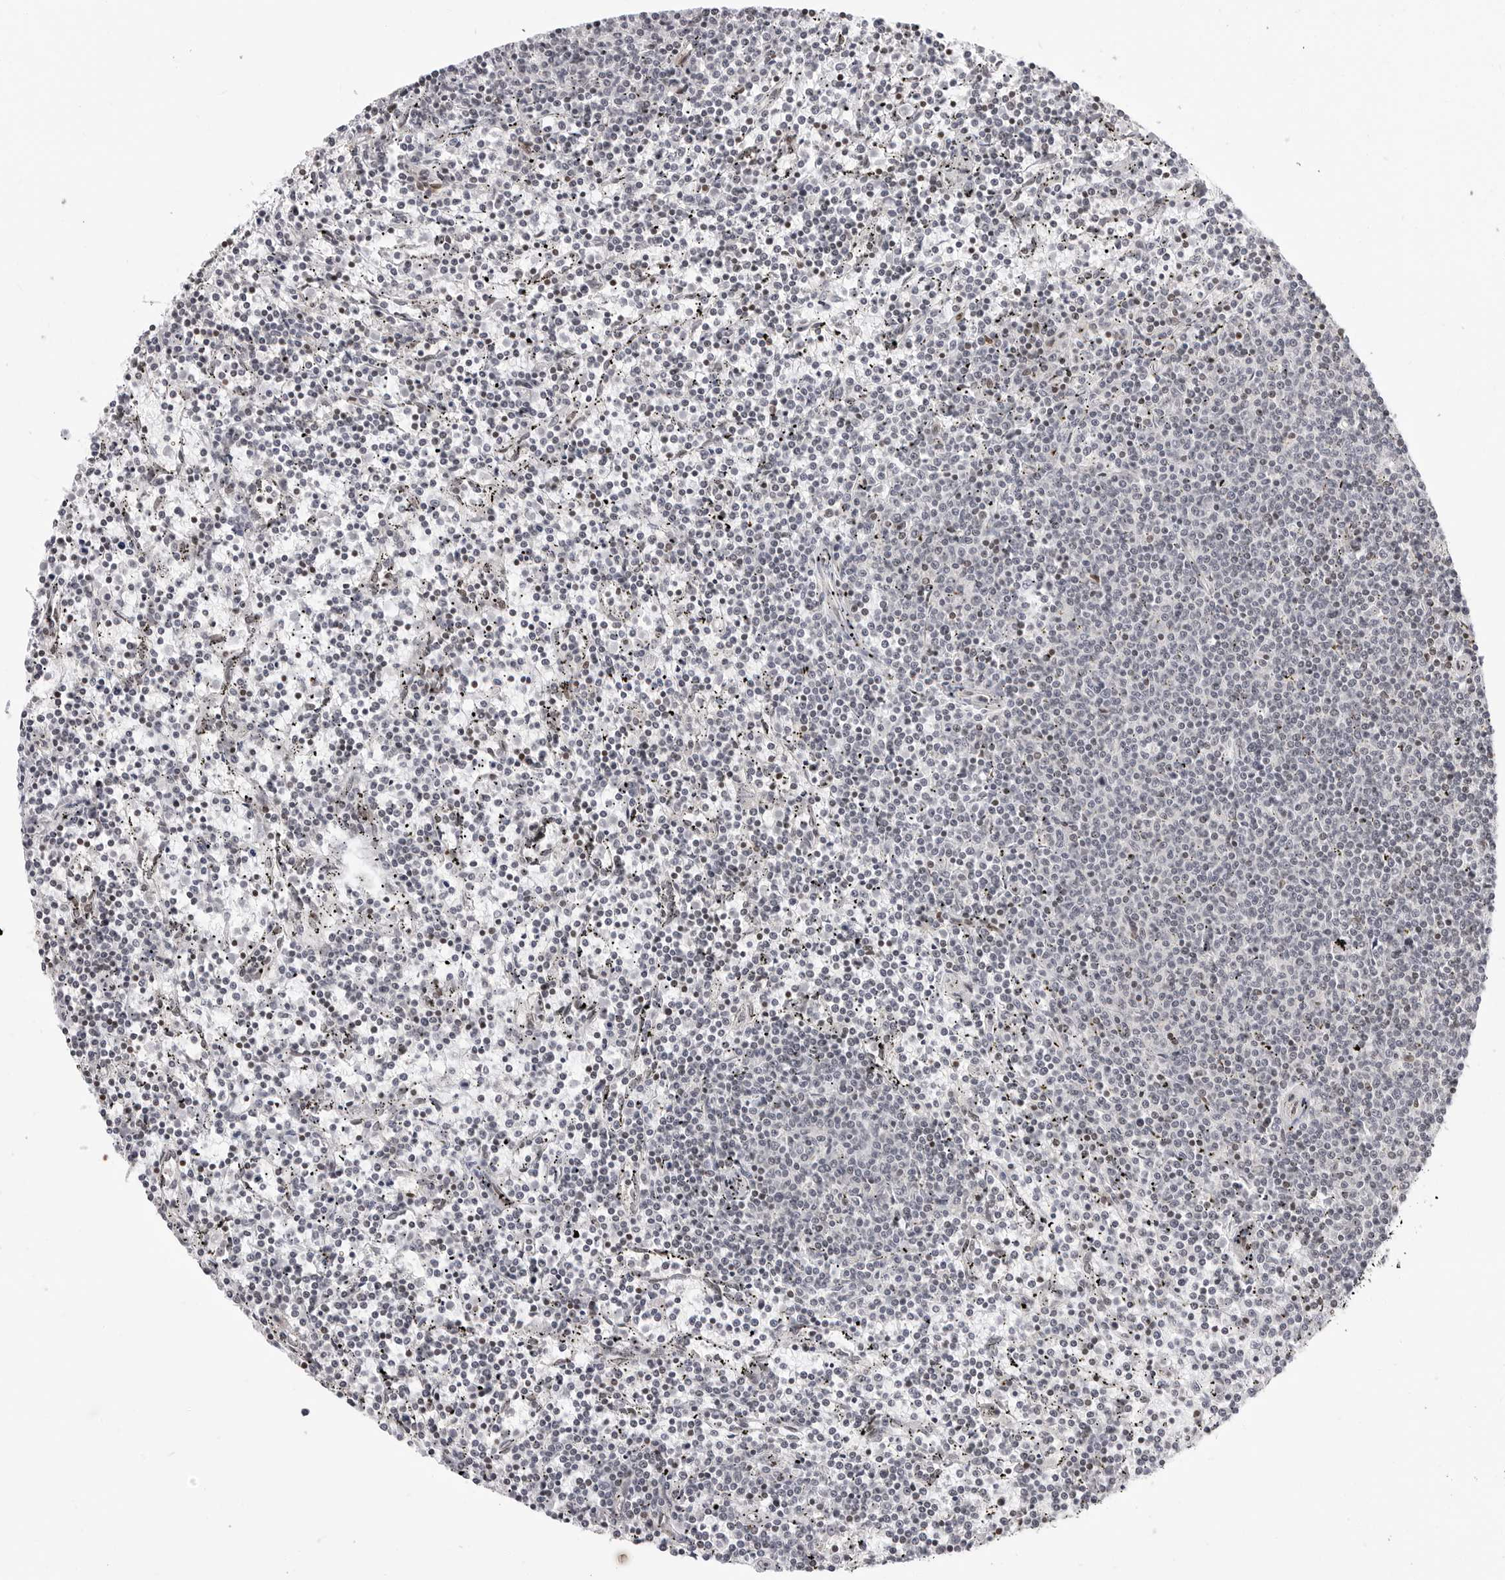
{"staining": {"intensity": "negative", "quantity": "none", "location": "none"}, "tissue": "lymphoma", "cell_type": "Tumor cells", "image_type": "cancer", "snomed": [{"axis": "morphology", "description": "Malignant lymphoma, non-Hodgkin's type, Low grade"}, {"axis": "topography", "description": "Spleen"}], "caption": "Lymphoma was stained to show a protein in brown. There is no significant staining in tumor cells.", "gene": "C8orf33", "patient": {"sex": "female", "age": 50}}